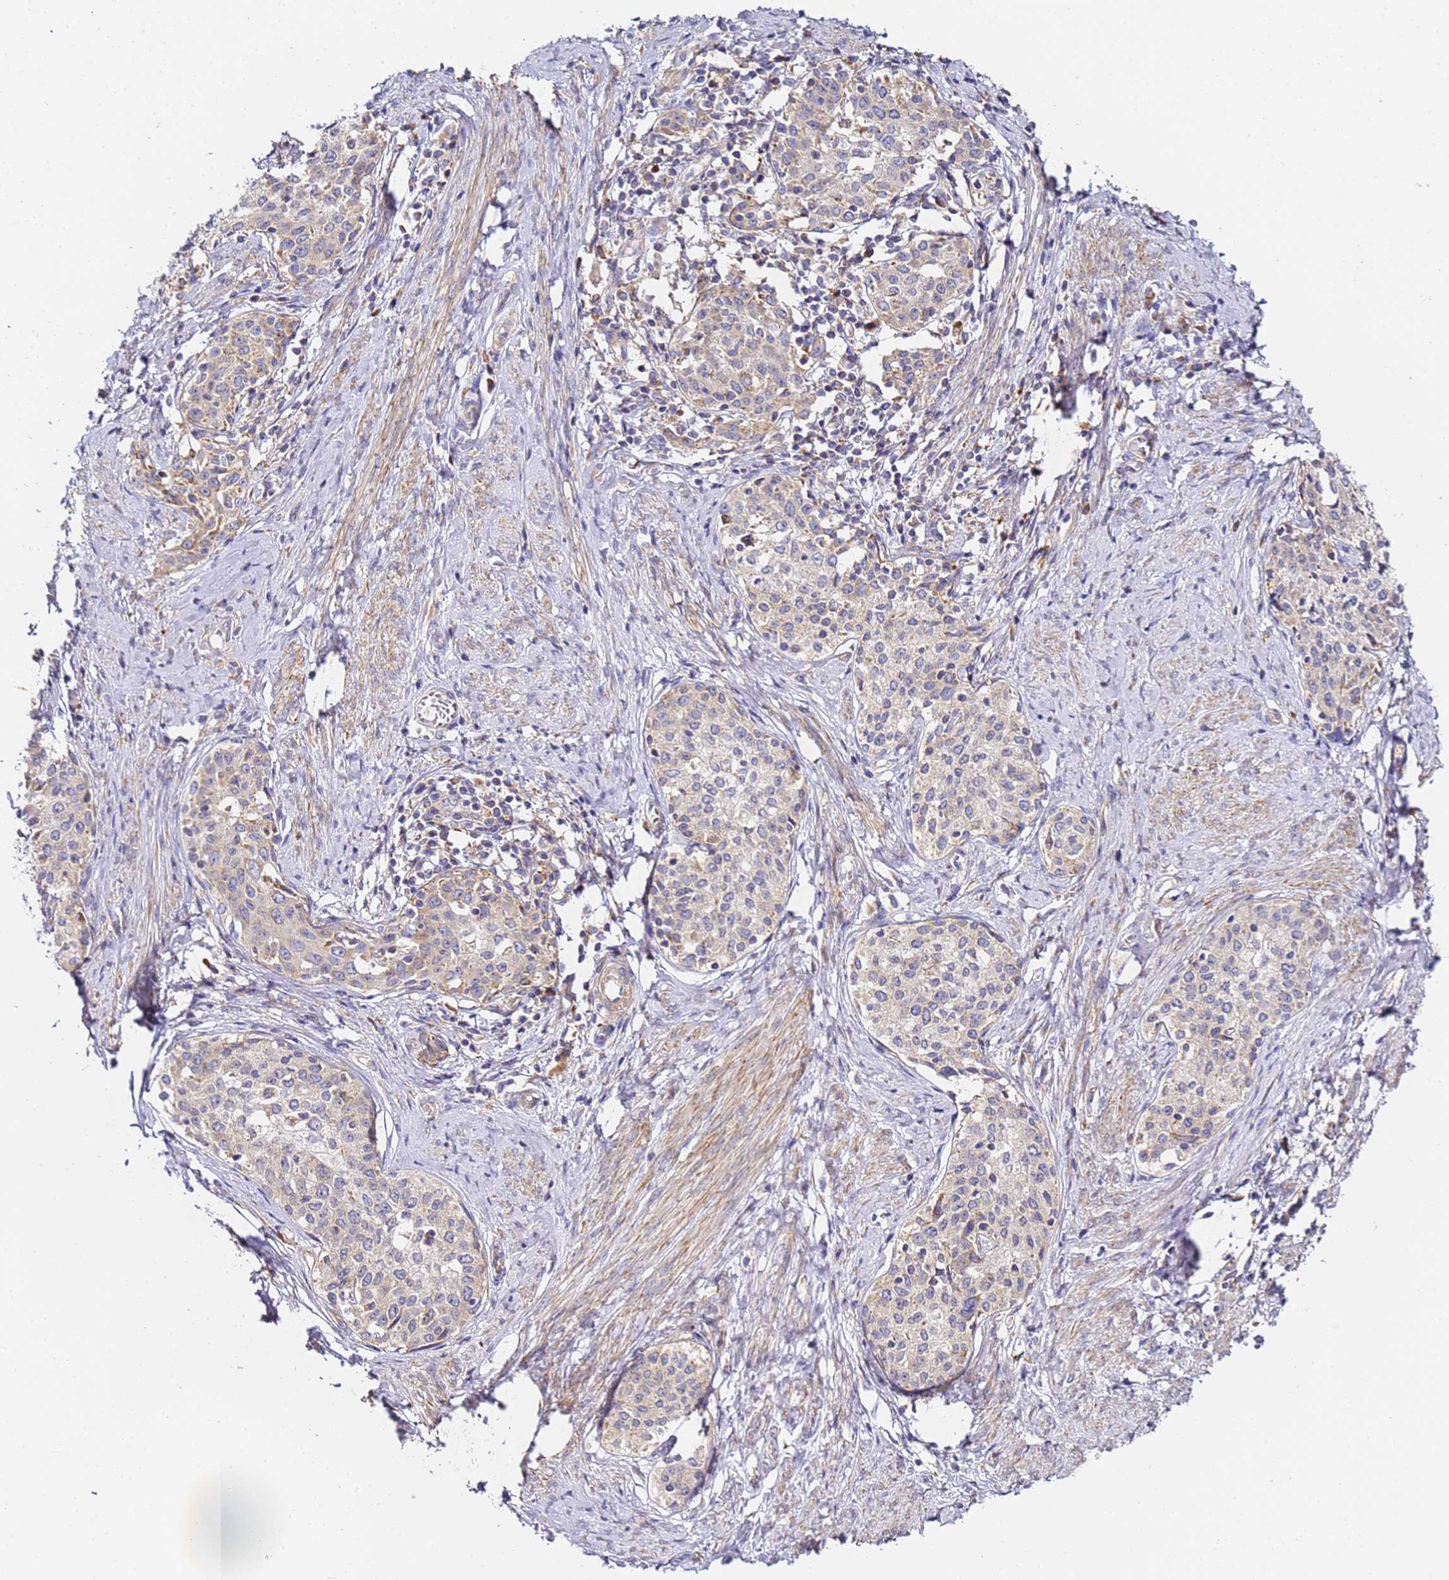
{"staining": {"intensity": "weak", "quantity": "25%-75%", "location": "cytoplasmic/membranous"}, "tissue": "cervical cancer", "cell_type": "Tumor cells", "image_type": "cancer", "snomed": [{"axis": "morphology", "description": "Squamous cell carcinoma, NOS"}, {"axis": "morphology", "description": "Adenocarcinoma, NOS"}, {"axis": "topography", "description": "Cervix"}], "caption": "Immunohistochemical staining of cervical cancer (squamous cell carcinoma) reveals weak cytoplasmic/membranous protein expression in about 25%-75% of tumor cells. (Stains: DAB in brown, nuclei in blue, Microscopy: brightfield microscopy at high magnification).", "gene": "RPL13A", "patient": {"sex": "female", "age": 52}}